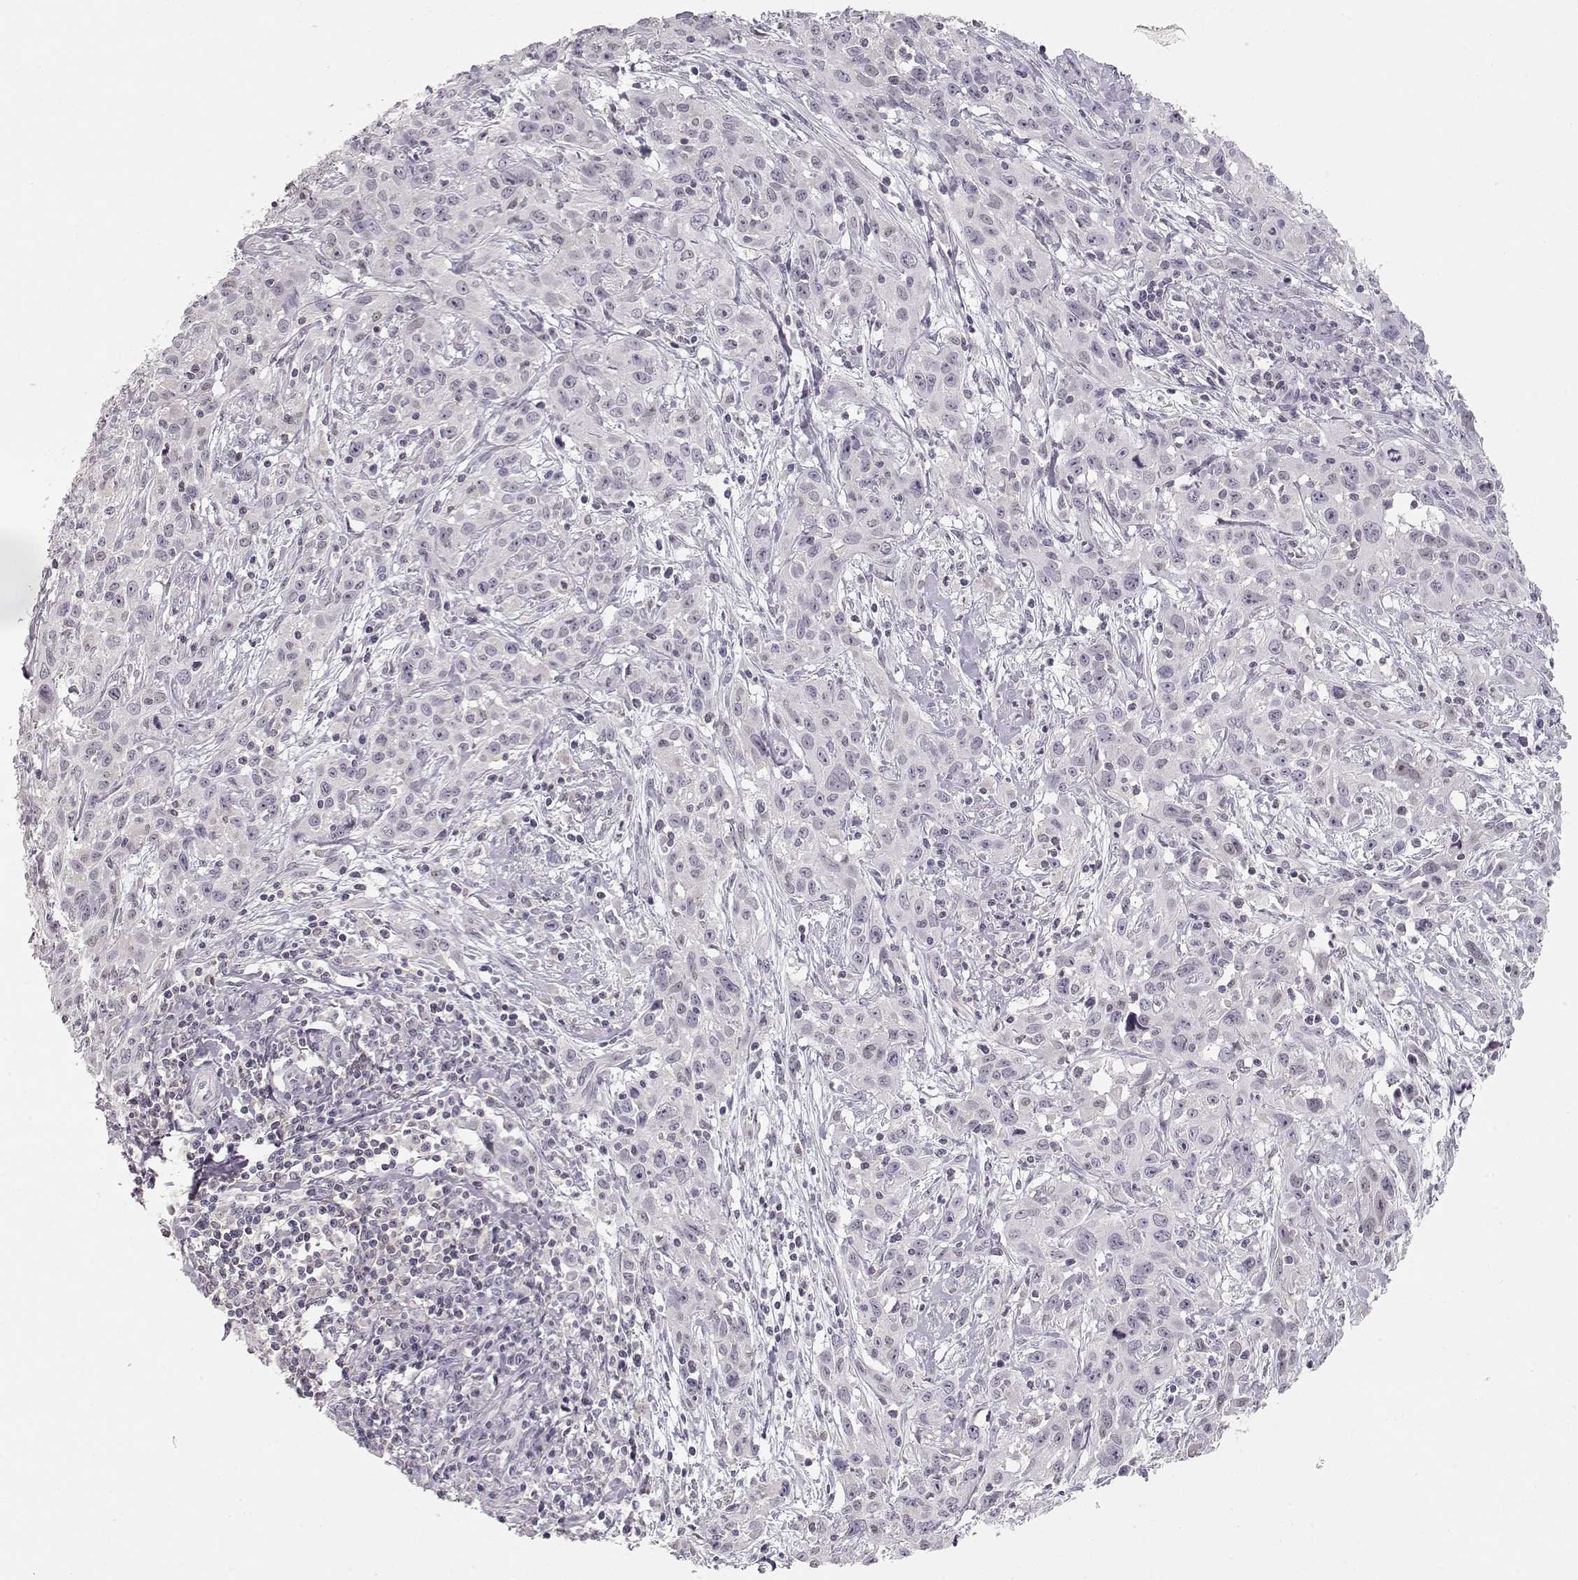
{"staining": {"intensity": "negative", "quantity": "none", "location": "none"}, "tissue": "cervical cancer", "cell_type": "Tumor cells", "image_type": "cancer", "snomed": [{"axis": "morphology", "description": "Squamous cell carcinoma, NOS"}, {"axis": "topography", "description": "Cervix"}], "caption": "Cervical cancer (squamous cell carcinoma) was stained to show a protein in brown. There is no significant staining in tumor cells. (Immunohistochemistry (ihc), brightfield microscopy, high magnification).", "gene": "TEPP", "patient": {"sex": "female", "age": 38}}